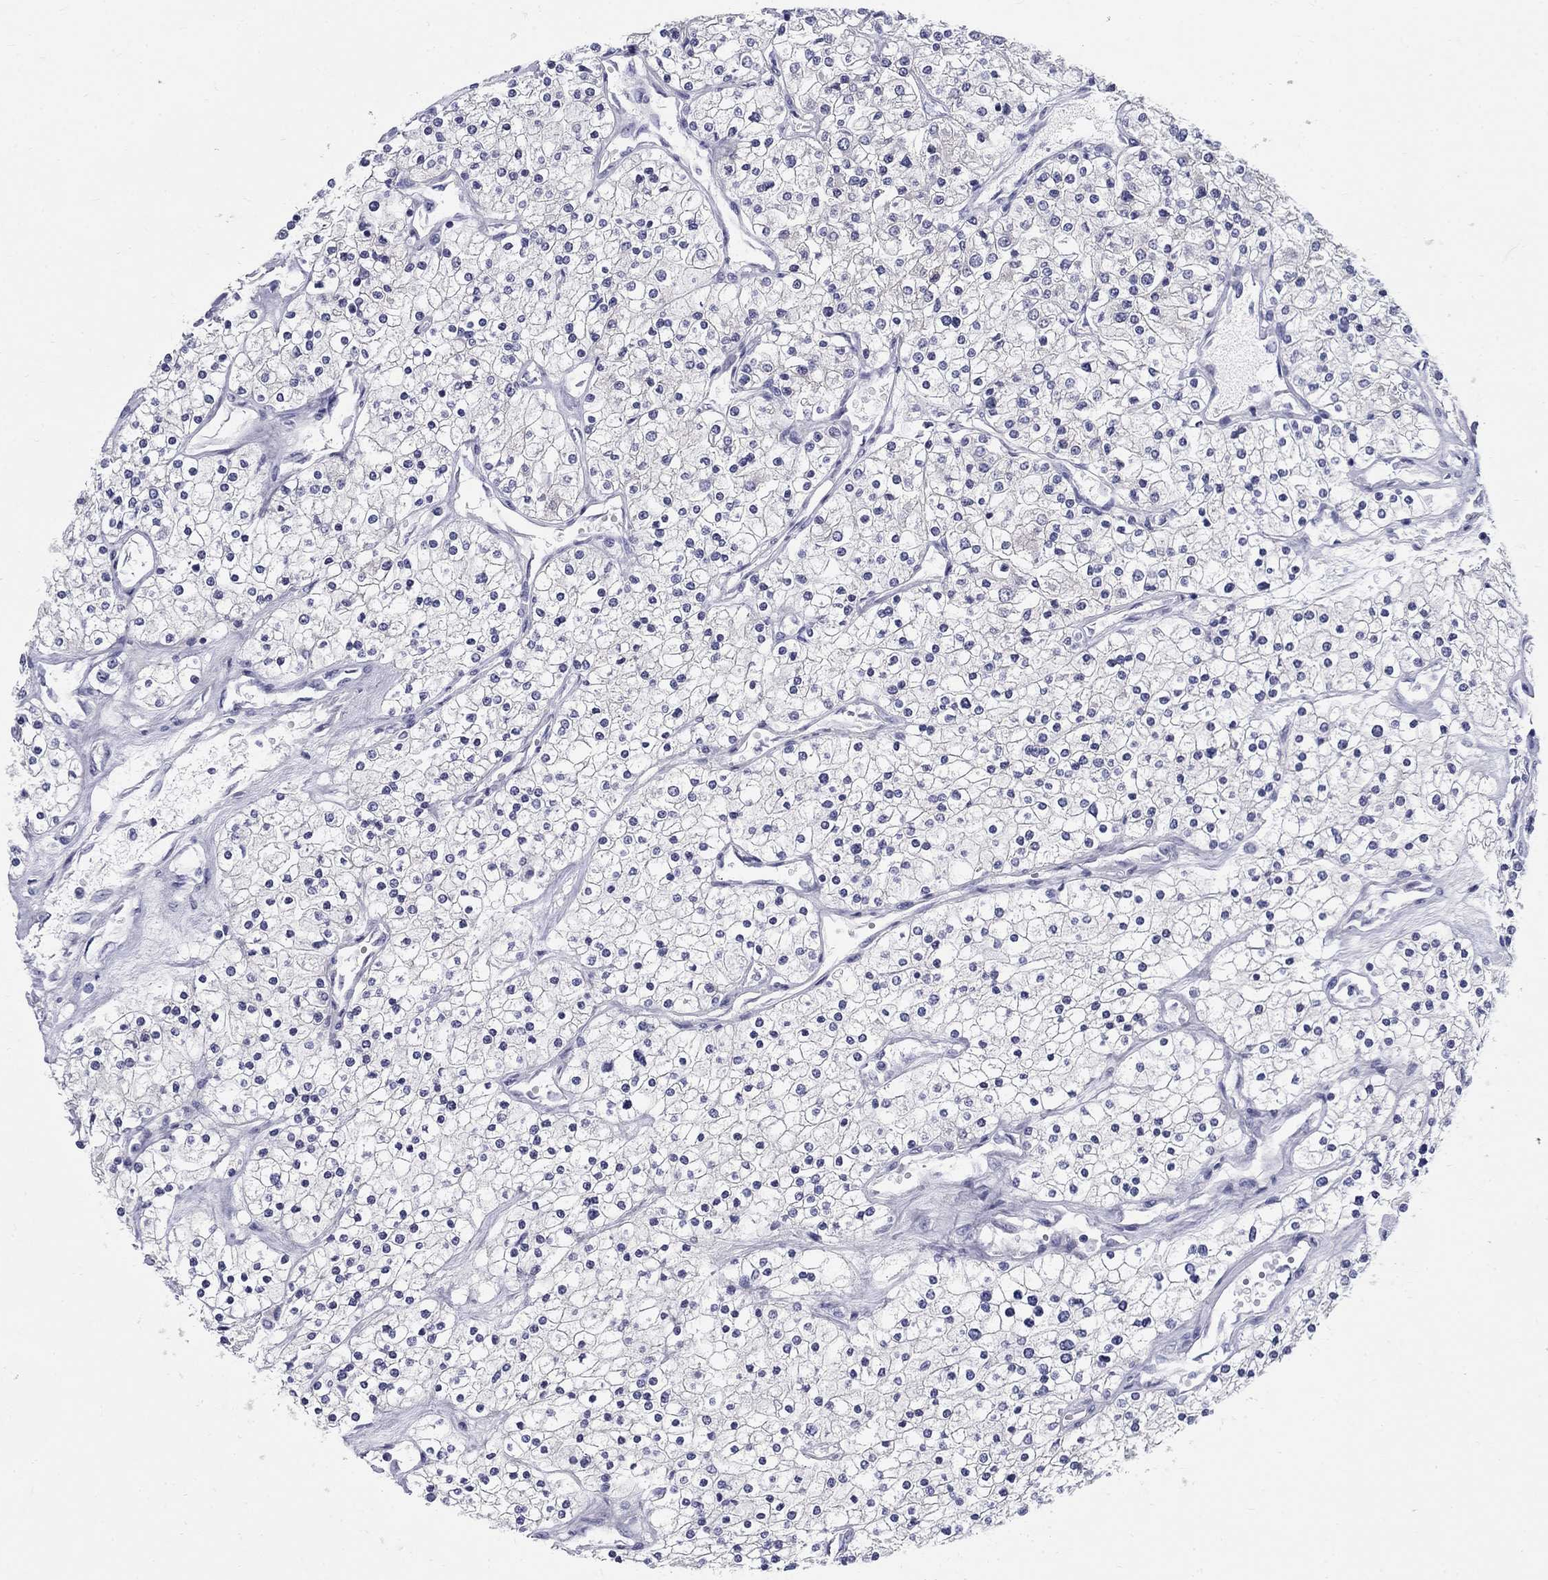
{"staining": {"intensity": "negative", "quantity": "none", "location": "none"}, "tissue": "renal cancer", "cell_type": "Tumor cells", "image_type": "cancer", "snomed": [{"axis": "morphology", "description": "Adenocarcinoma, NOS"}, {"axis": "topography", "description": "Kidney"}], "caption": "A micrograph of renal adenocarcinoma stained for a protein demonstrates no brown staining in tumor cells.", "gene": "C4orf19", "patient": {"sex": "male", "age": 80}}